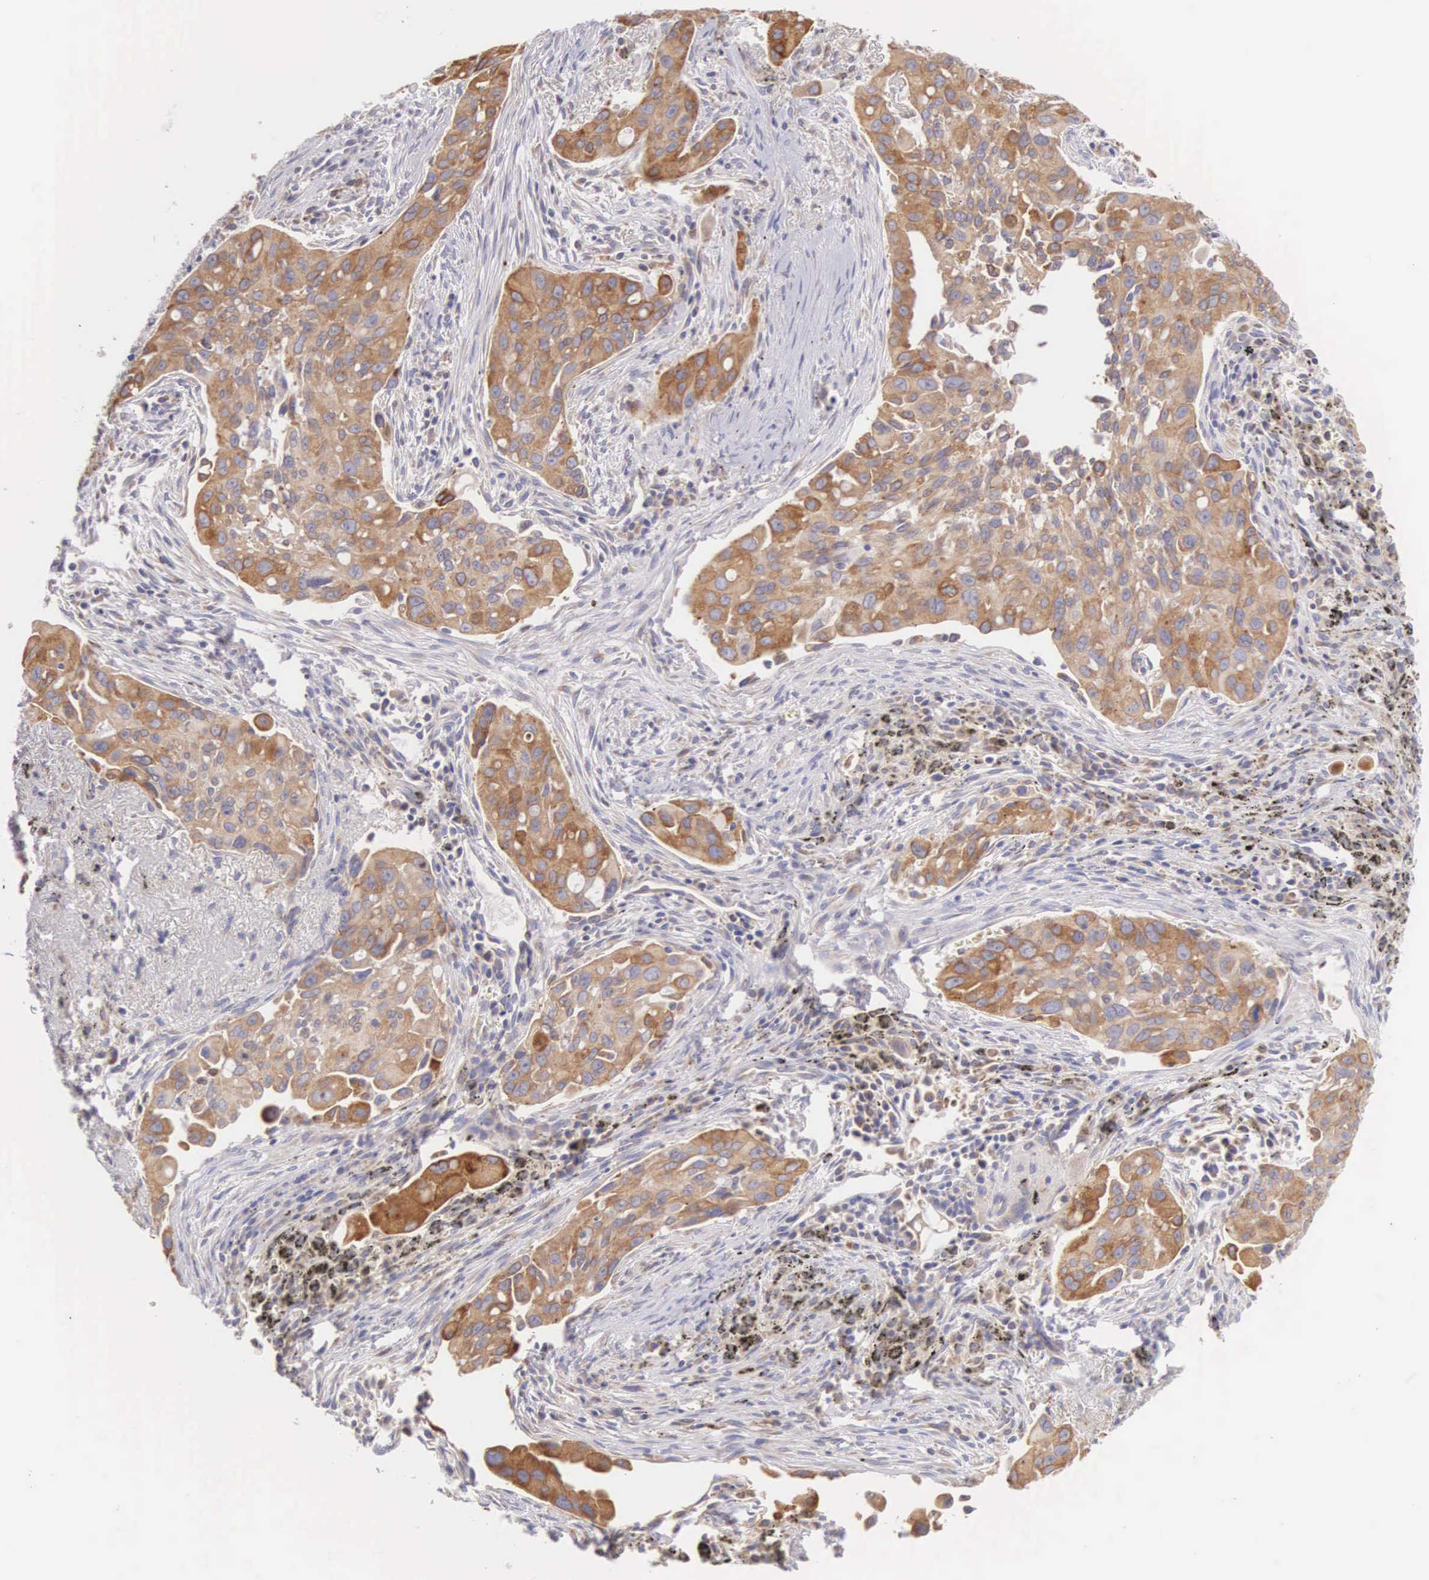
{"staining": {"intensity": "moderate", "quantity": ">75%", "location": "cytoplasmic/membranous"}, "tissue": "lung cancer", "cell_type": "Tumor cells", "image_type": "cancer", "snomed": [{"axis": "morphology", "description": "Adenocarcinoma, NOS"}, {"axis": "topography", "description": "Lung"}], "caption": "DAB (3,3'-diaminobenzidine) immunohistochemical staining of lung adenocarcinoma demonstrates moderate cytoplasmic/membranous protein expression in about >75% of tumor cells. The staining is performed using DAB brown chromogen to label protein expression. The nuclei are counter-stained blue using hematoxylin.", "gene": "NSDHL", "patient": {"sex": "male", "age": 68}}